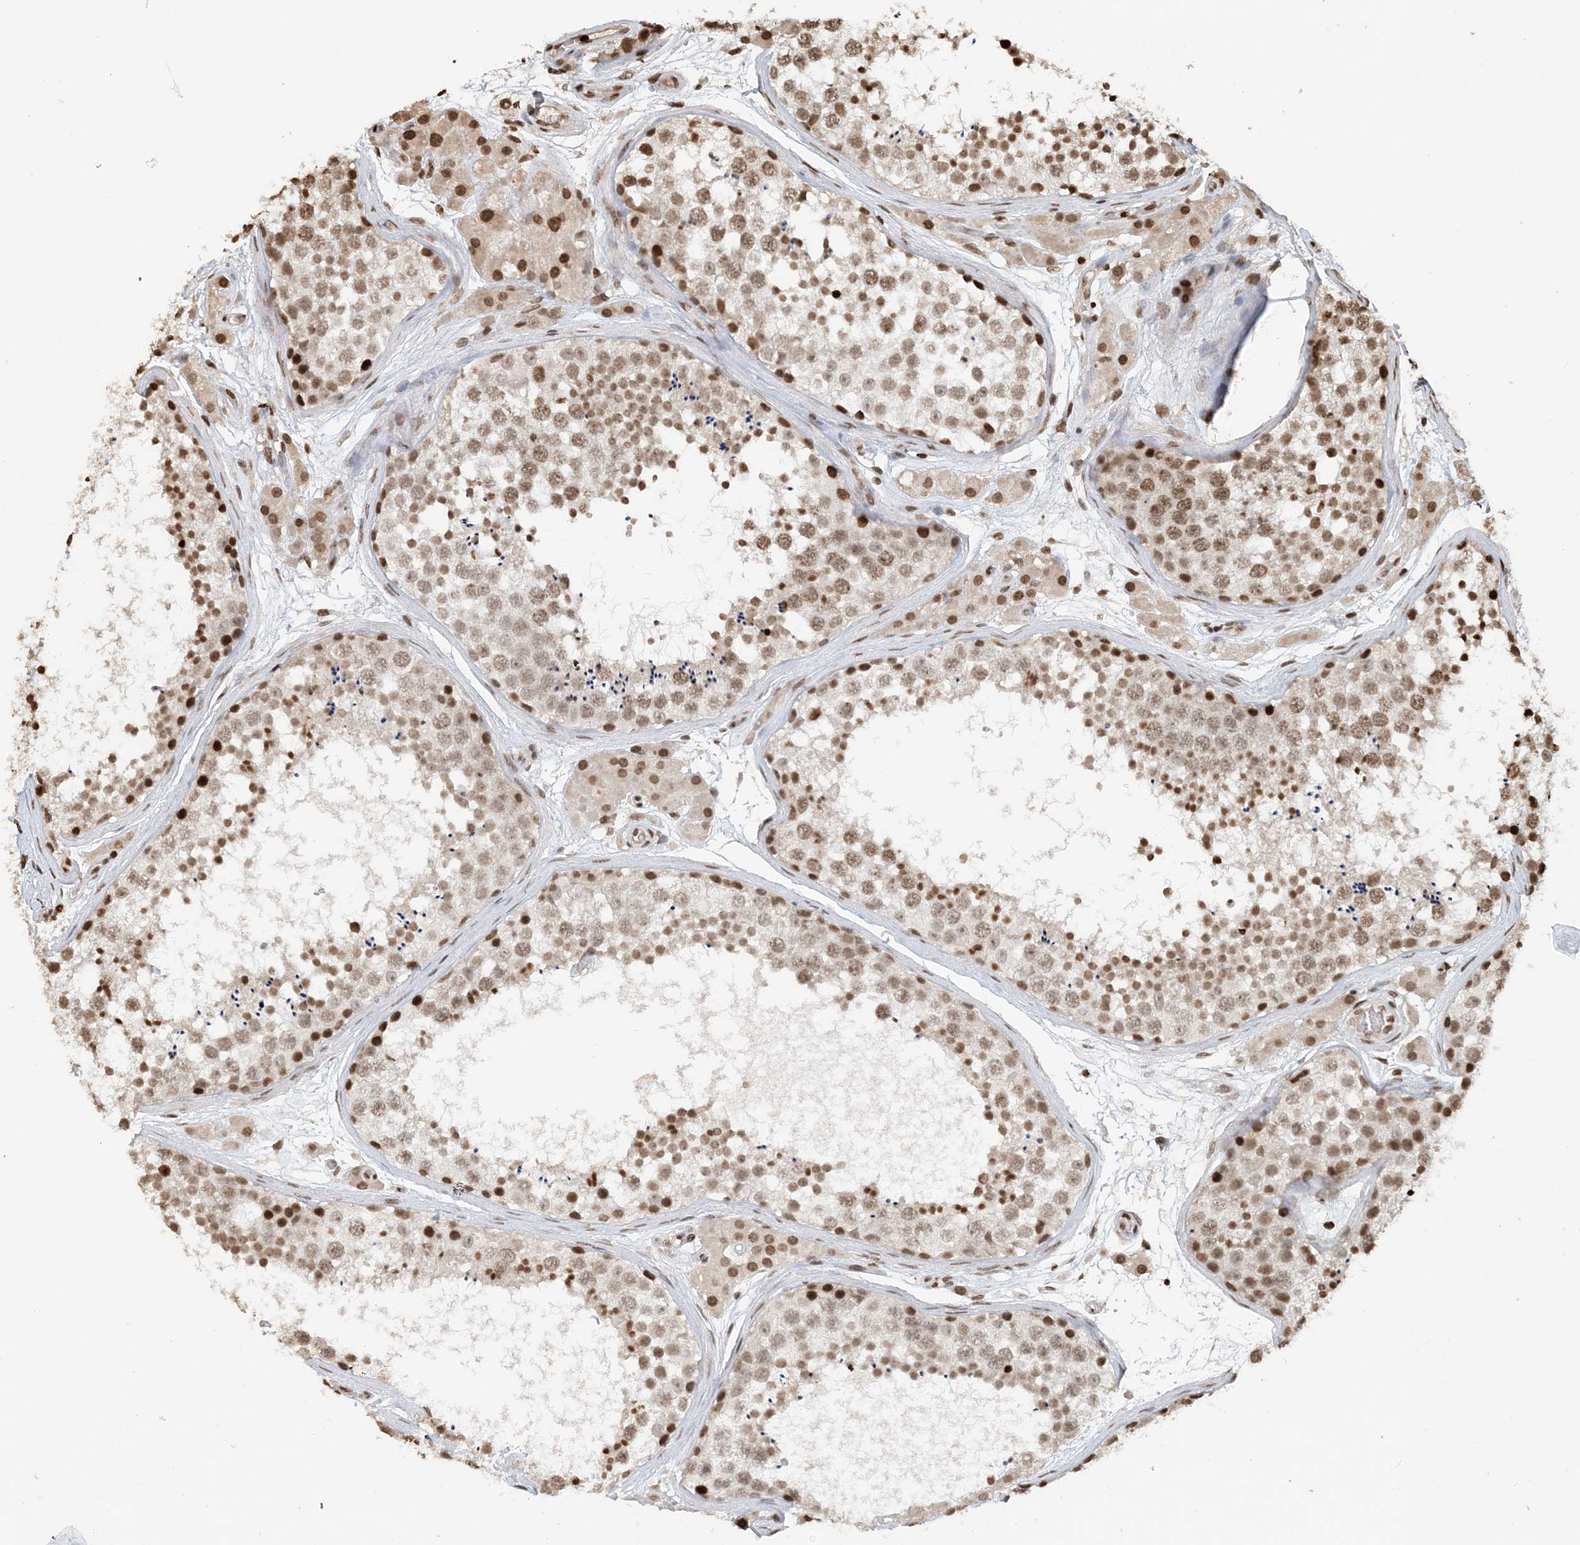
{"staining": {"intensity": "strong", "quantity": "25%-75%", "location": "nuclear"}, "tissue": "testis", "cell_type": "Cells in seminiferous ducts", "image_type": "normal", "snomed": [{"axis": "morphology", "description": "Normal tissue, NOS"}, {"axis": "topography", "description": "Testis"}], "caption": "Immunohistochemical staining of normal human testis shows high levels of strong nuclear staining in about 25%-75% of cells in seminiferous ducts. The protein of interest is shown in brown color, while the nuclei are stained blue.", "gene": "H3", "patient": {"sex": "male", "age": 56}}